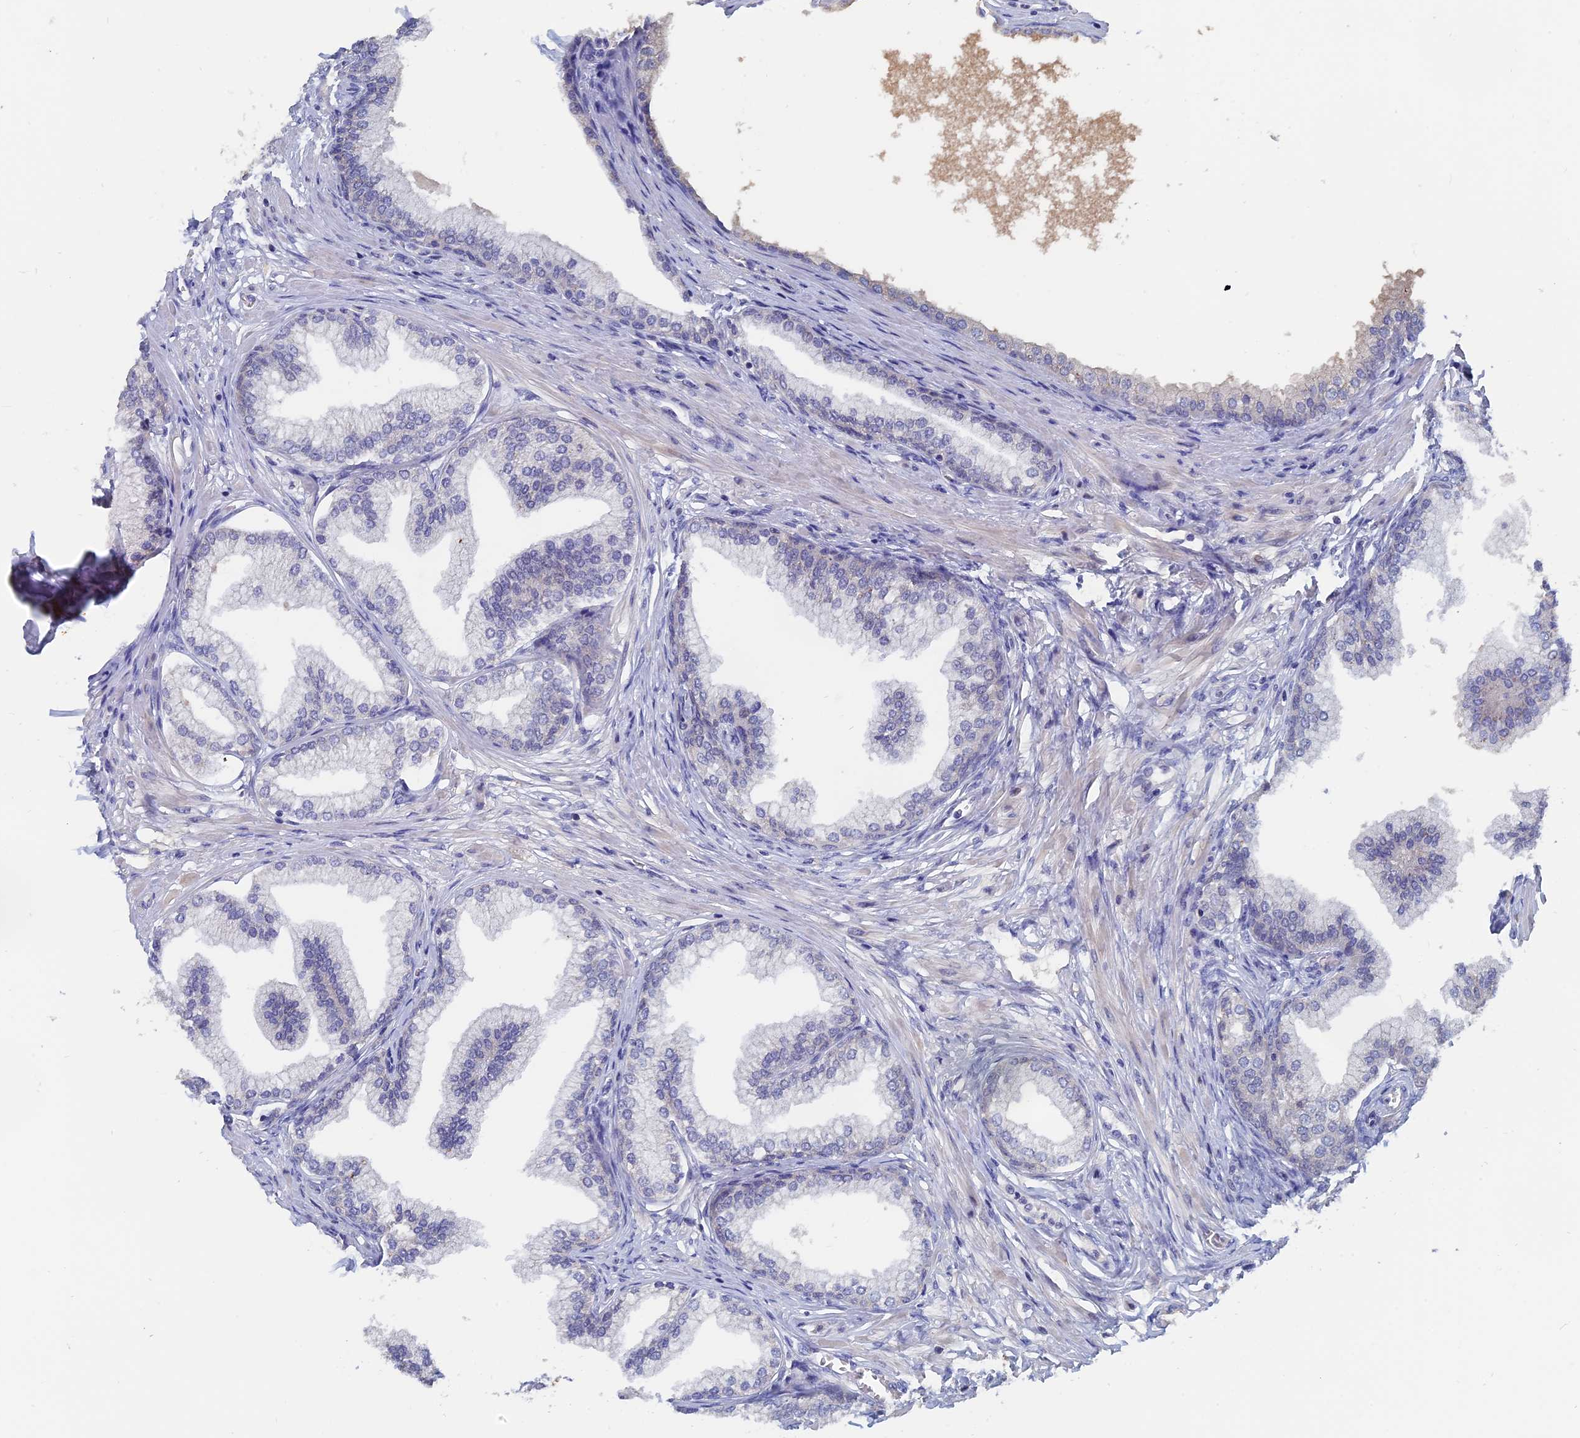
{"staining": {"intensity": "weak", "quantity": "25%-75%", "location": "cytoplasmic/membranous"}, "tissue": "prostate", "cell_type": "Glandular cells", "image_type": "normal", "snomed": [{"axis": "morphology", "description": "Normal tissue, NOS"}, {"axis": "morphology", "description": "Urothelial carcinoma, Low grade"}, {"axis": "topography", "description": "Urinary bladder"}, {"axis": "topography", "description": "Prostate"}], "caption": "Prostate stained for a protein (brown) displays weak cytoplasmic/membranous positive staining in approximately 25%-75% of glandular cells.", "gene": "SLC33A1", "patient": {"sex": "male", "age": 60}}